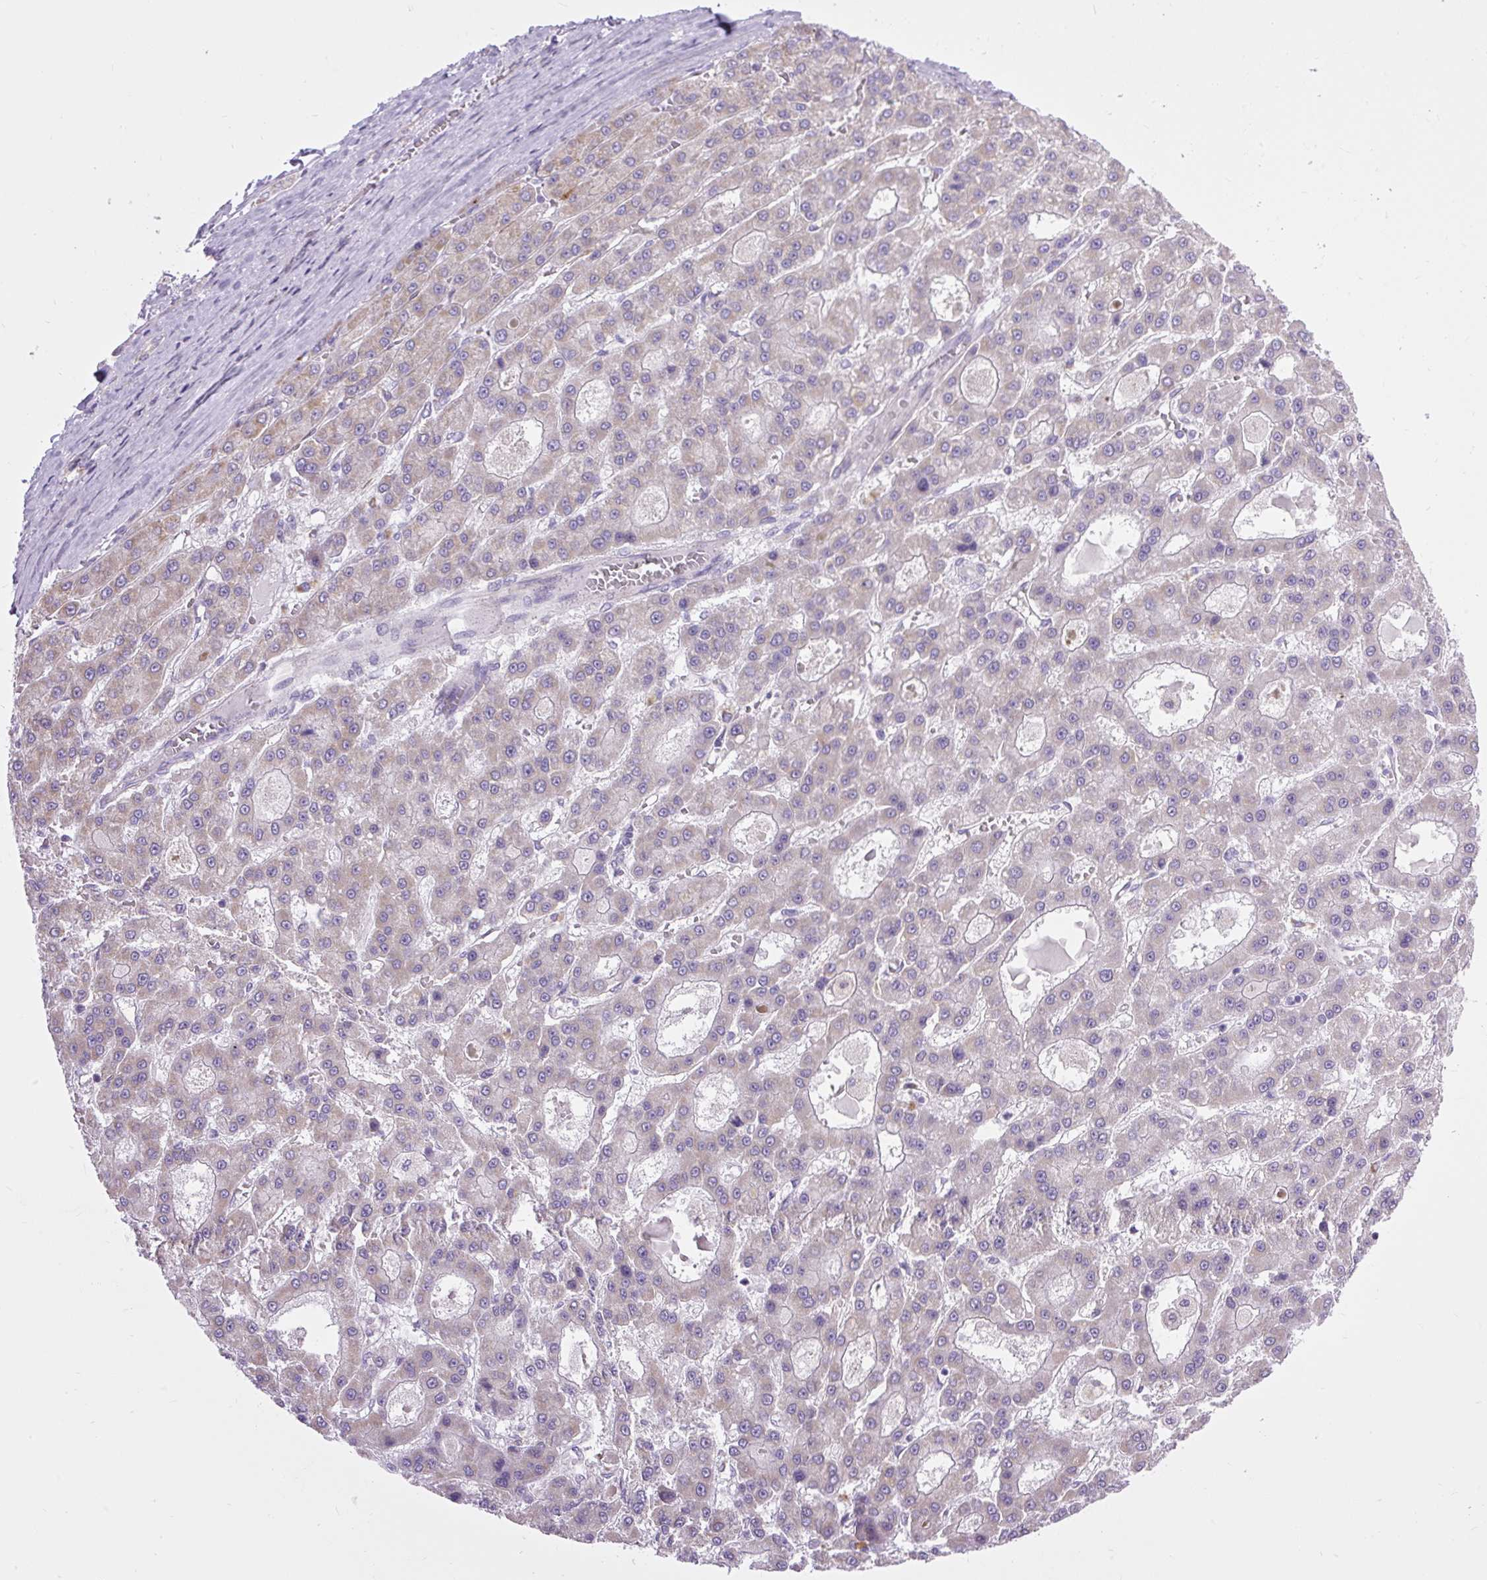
{"staining": {"intensity": "negative", "quantity": "none", "location": "none"}, "tissue": "liver cancer", "cell_type": "Tumor cells", "image_type": "cancer", "snomed": [{"axis": "morphology", "description": "Carcinoma, Hepatocellular, NOS"}, {"axis": "topography", "description": "Liver"}], "caption": "This is an immunohistochemistry (IHC) photomicrograph of liver cancer (hepatocellular carcinoma). There is no expression in tumor cells.", "gene": "RNASE10", "patient": {"sex": "male", "age": 70}}